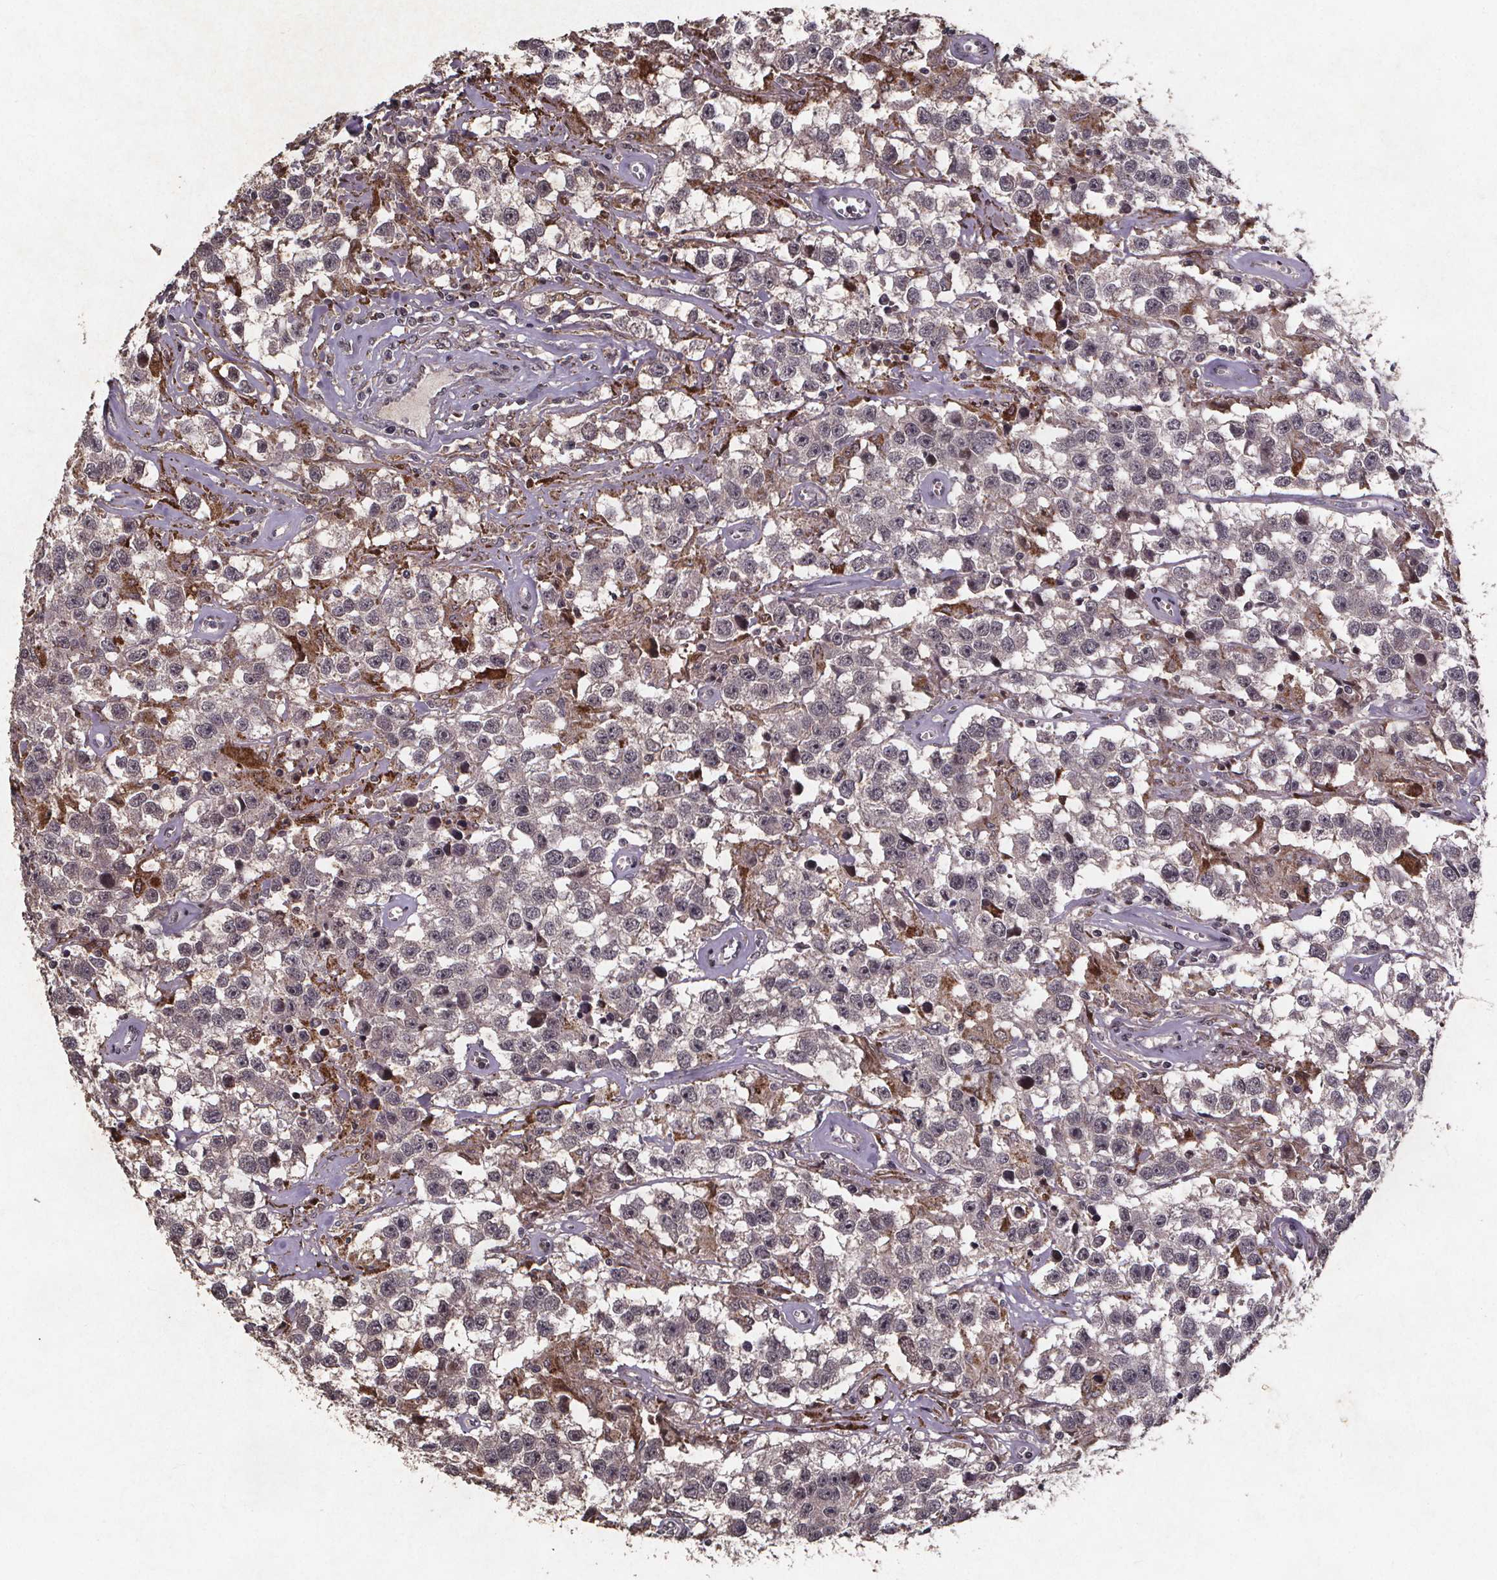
{"staining": {"intensity": "weak", "quantity": "<25%", "location": "cytoplasmic/membranous"}, "tissue": "testis cancer", "cell_type": "Tumor cells", "image_type": "cancer", "snomed": [{"axis": "morphology", "description": "Seminoma, NOS"}, {"axis": "topography", "description": "Testis"}], "caption": "Immunohistochemistry of human seminoma (testis) demonstrates no positivity in tumor cells.", "gene": "GPX3", "patient": {"sex": "male", "age": 43}}